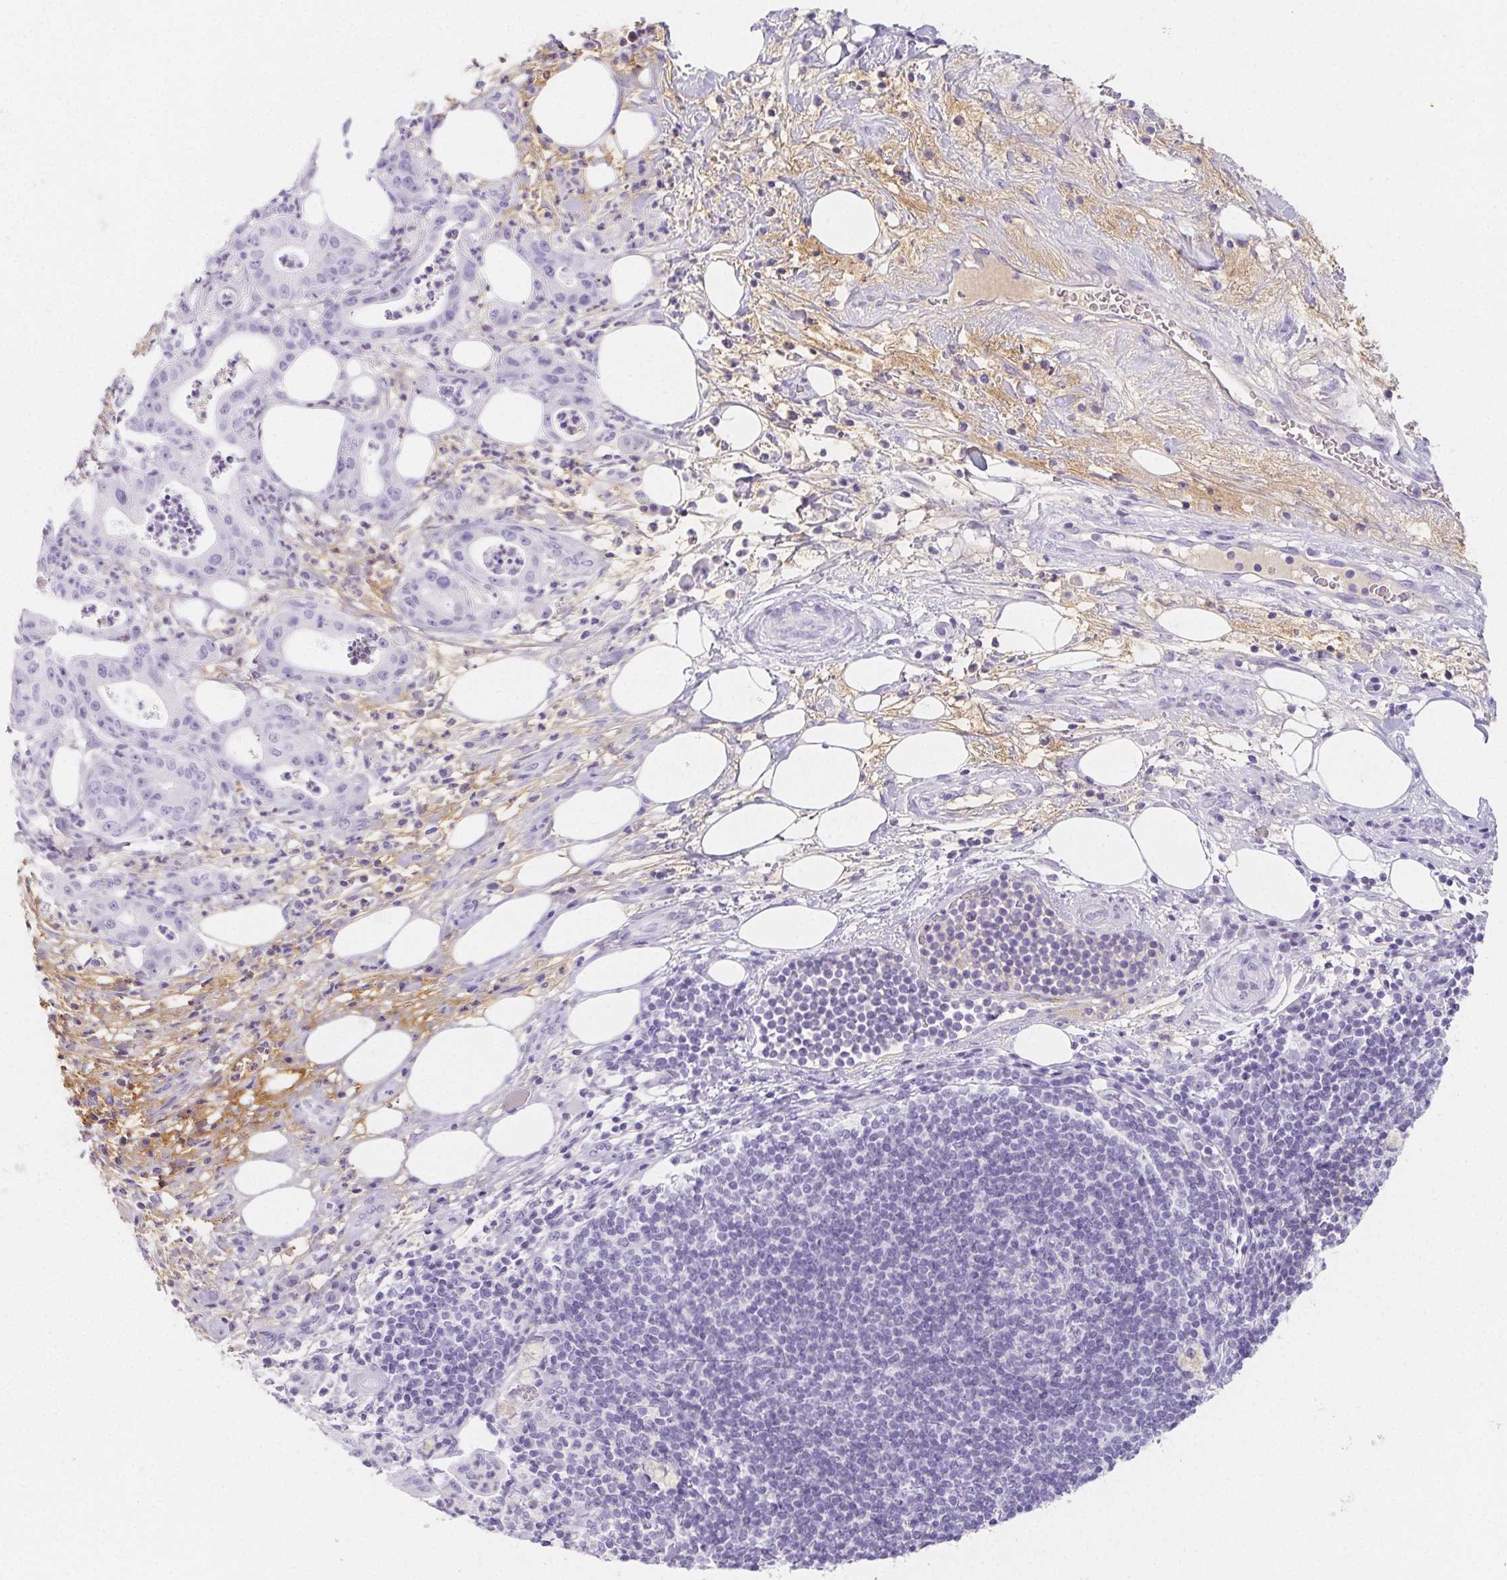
{"staining": {"intensity": "negative", "quantity": "none", "location": "none"}, "tissue": "pancreatic cancer", "cell_type": "Tumor cells", "image_type": "cancer", "snomed": [{"axis": "morphology", "description": "Adenocarcinoma, NOS"}, {"axis": "topography", "description": "Pancreas"}], "caption": "IHC of adenocarcinoma (pancreatic) exhibits no positivity in tumor cells.", "gene": "ITIH2", "patient": {"sex": "male", "age": 71}}